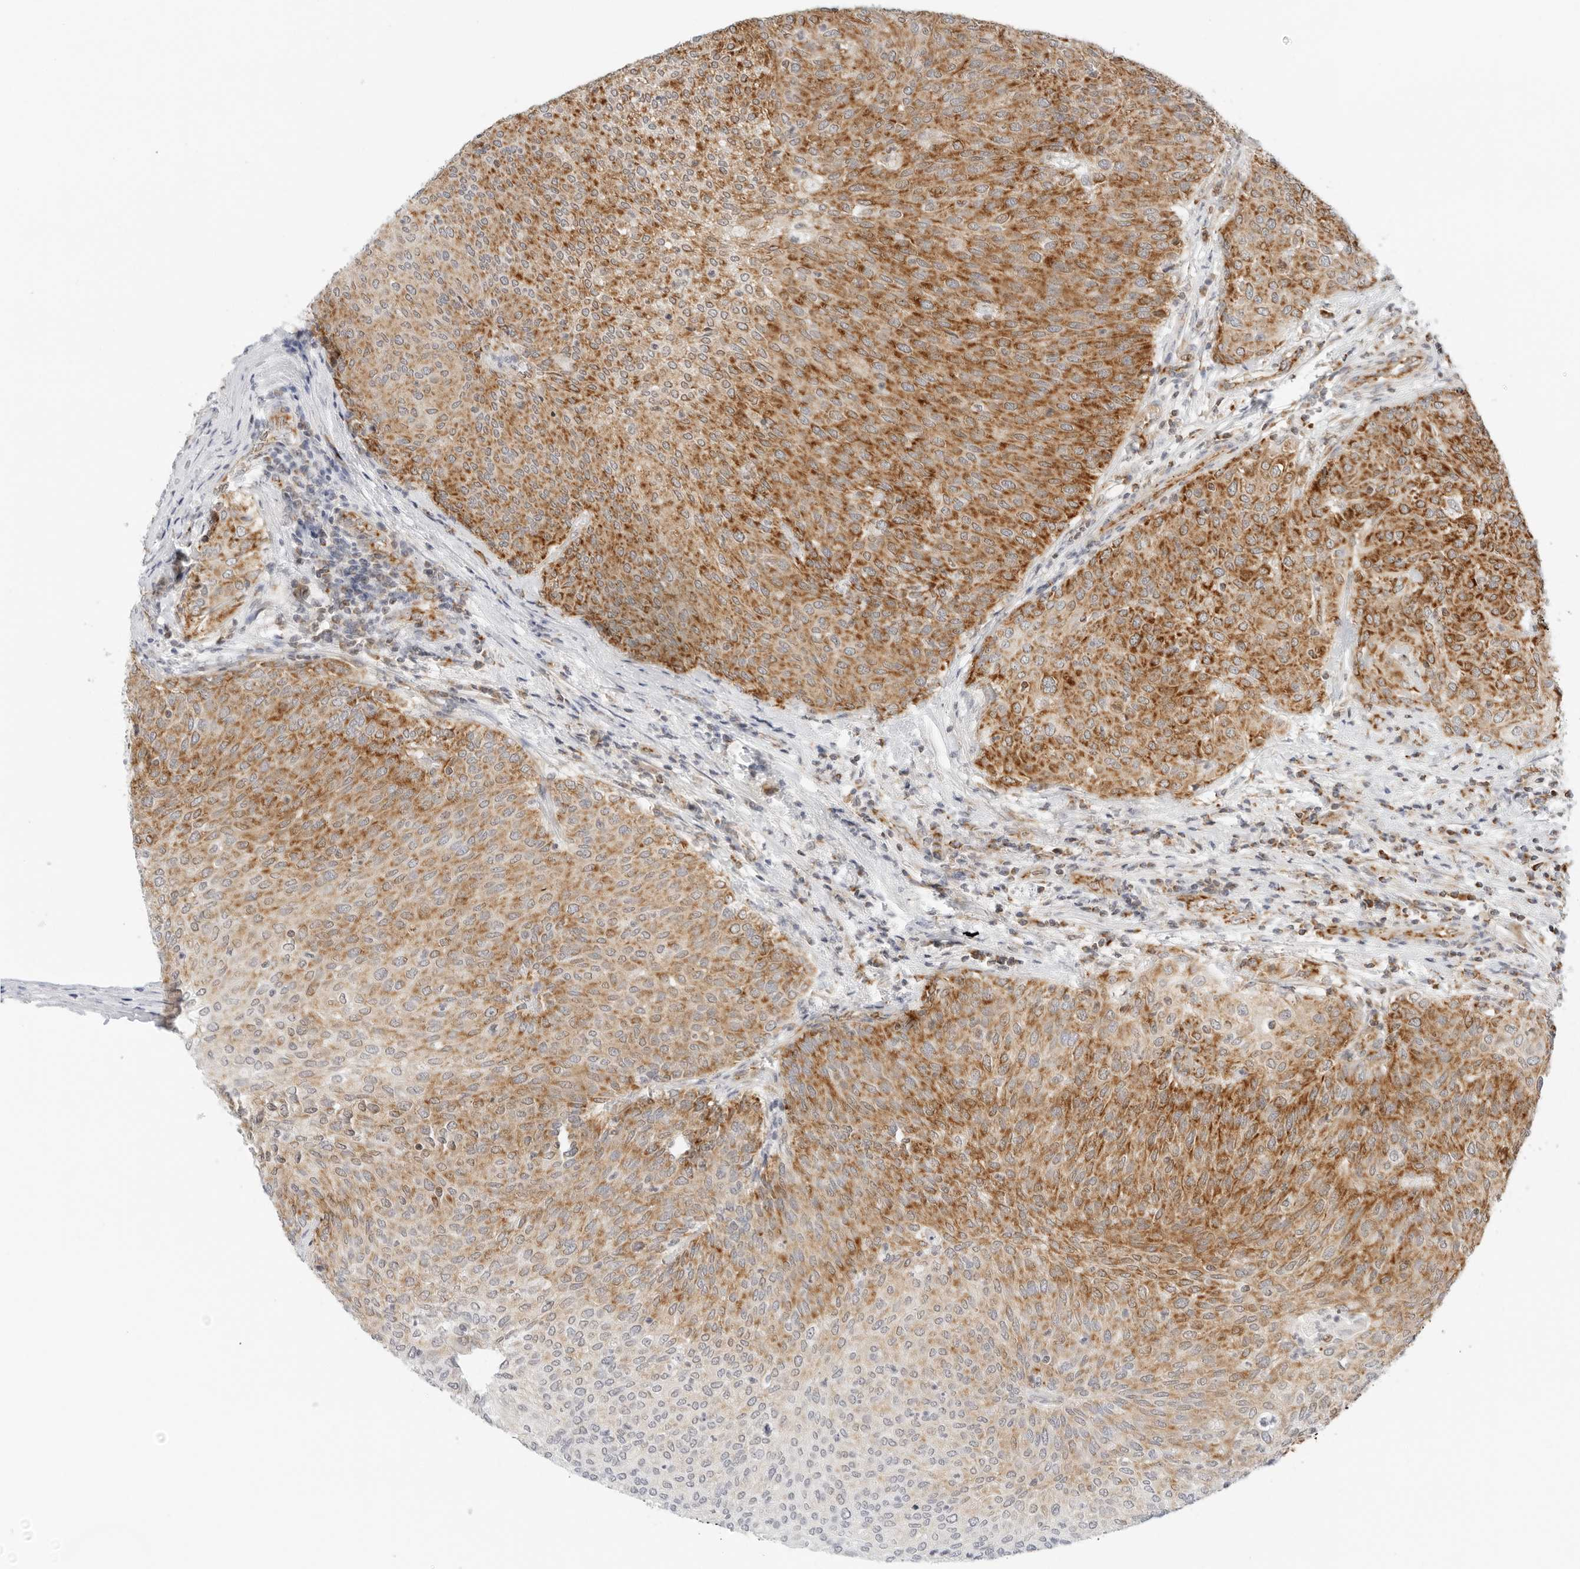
{"staining": {"intensity": "strong", "quantity": "25%-75%", "location": "cytoplasmic/membranous"}, "tissue": "urothelial cancer", "cell_type": "Tumor cells", "image_type": "cancer", "snomed": [{"axis": "morphology", "description": "Urothelial carcinoma, Low grade"}, {"axis": "topography", "description": "Urinary bladder"}], "caption": "Strong cytoplasmic/membranous positivity is appreciated in approximately 25%-75% of tumor cells in urothelial cancer.", "gene": "RC3H1", "patient": {"sex": "female", "age": 79}}